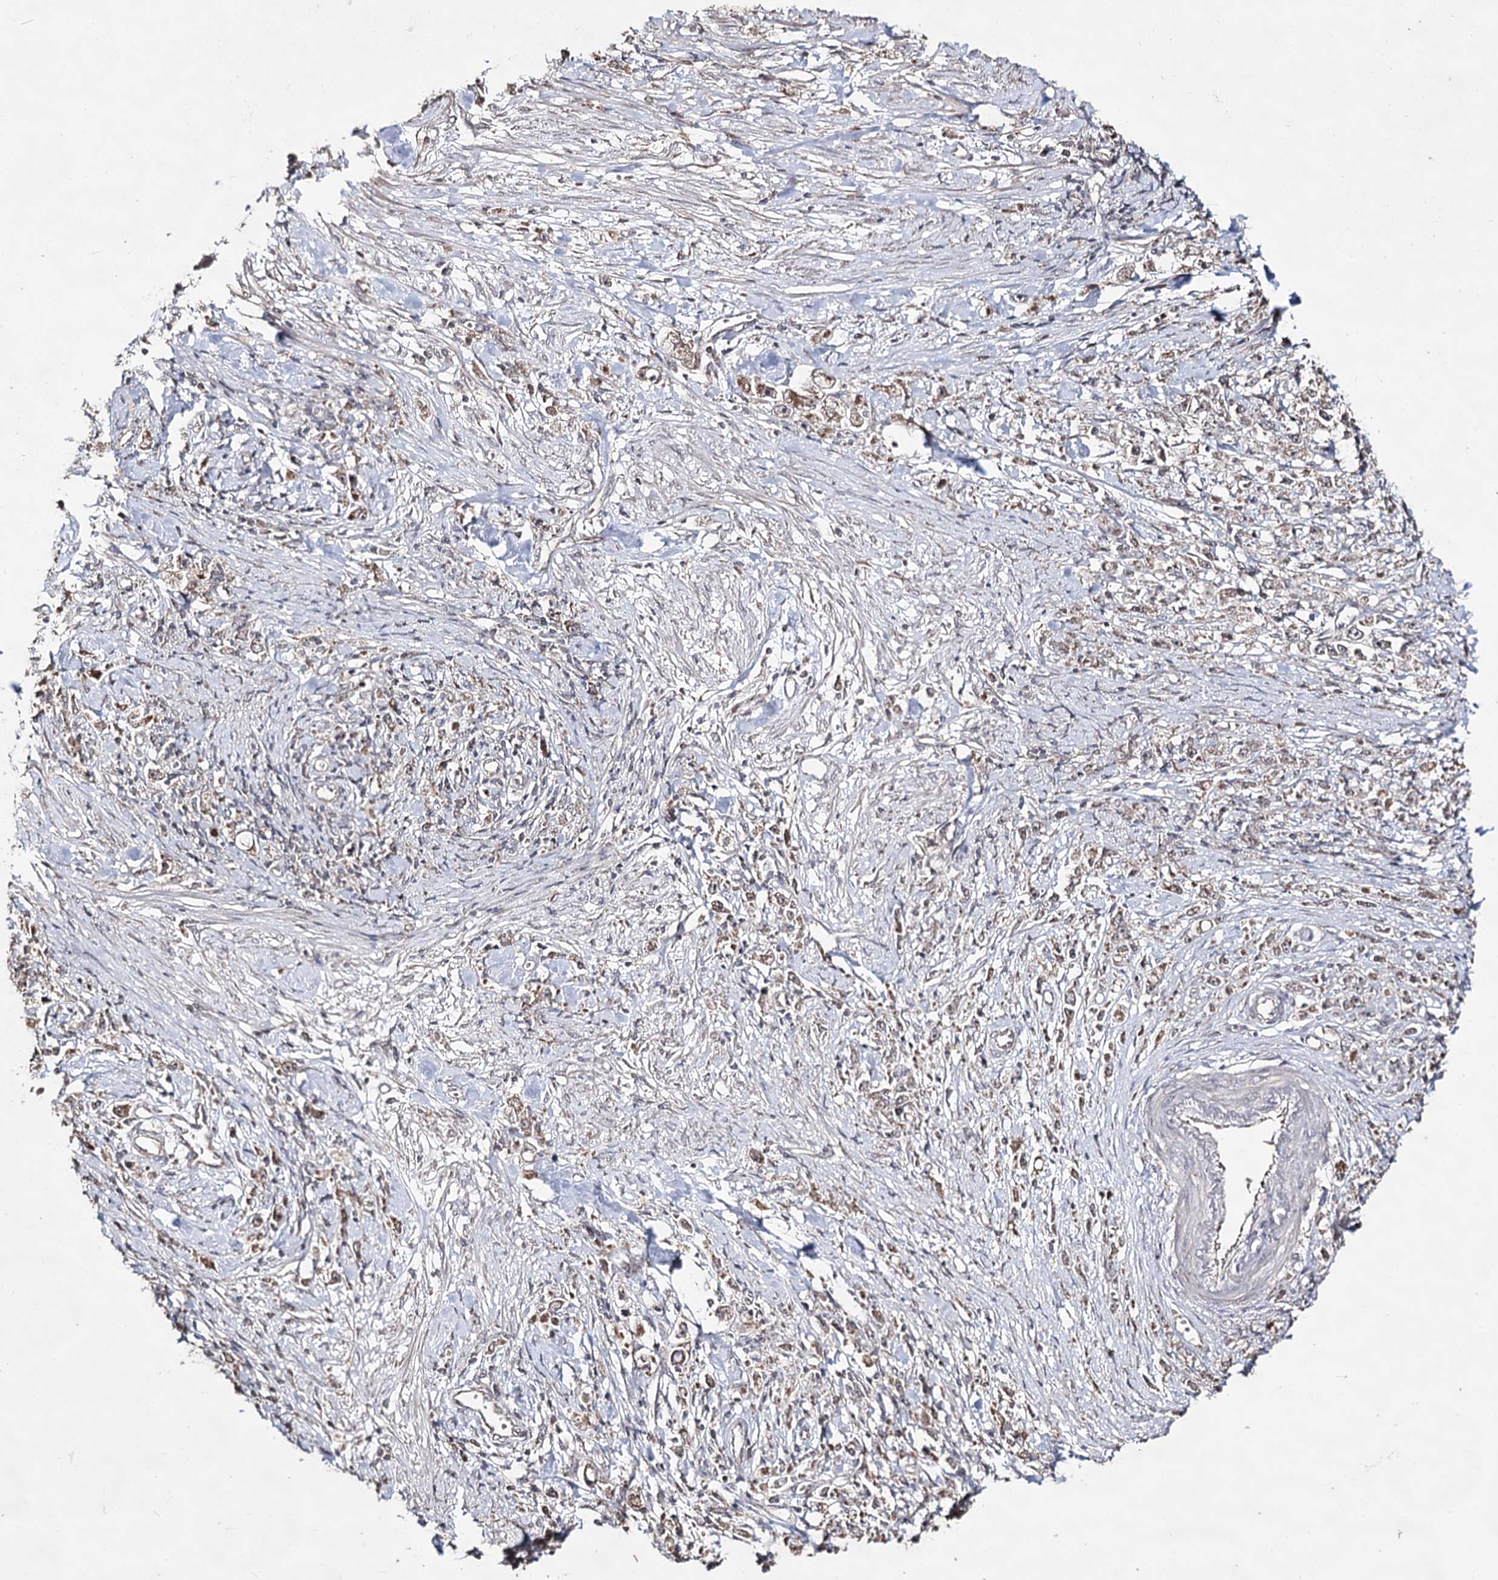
{"staining": {"intensity": "weak", "quantity": ">75%", "location": "cytoplasmic/membranous"}, "tissue": "stomach cancer", "cell_type": "Tumor cells", "image_type": "cancer", "snomed": [{"axis": "morphology", "description": "Adenocarcinoma, NOS"}, {"axis": "topography", "description": "Stomach"}], "caption": "The micrograph shows staining of stomach cancer, revealing weak cytoplasmic/membranous protein staining (brown color) within tumor cells.", "gene": "ACTR6", "patient": {"sex": "female", "age": 59}}